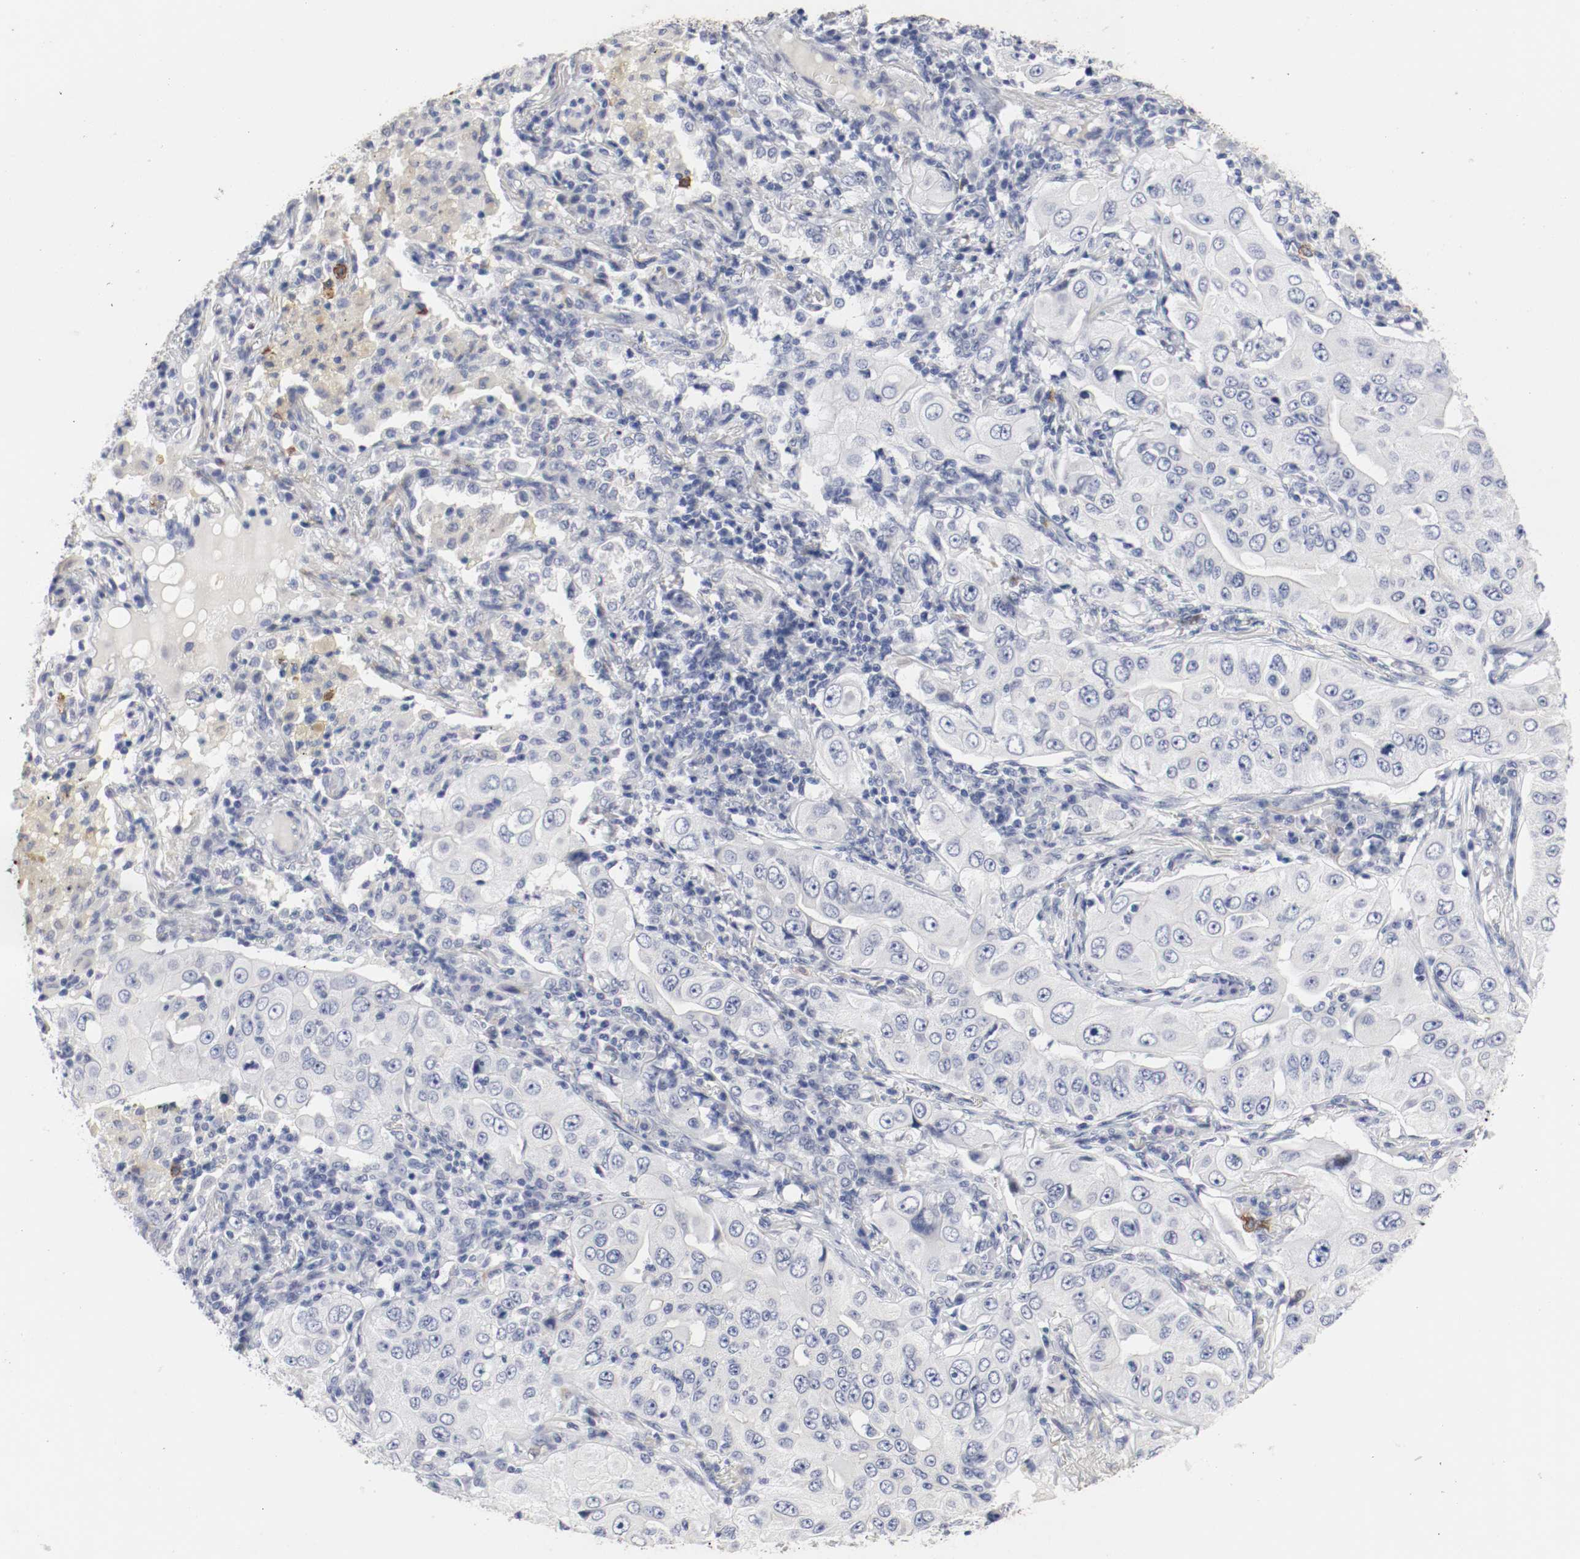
{"staining": {"intensity": "negative", "quantity": "none", "location": "none"}, "tissue": "lung cancer", "cell_type": "Tumor cells", "image_type": "cancer", "snomed": [{"axis": "morphology", "description": "Adenocarcinoma, NOS"}, {"axis": "topography", "description": "Lung"}], "caption": "An immunohistochemistry (IHC) photomicrograph of adenocarcinoma (lung) is shown. There is no staining in tumor cells of adenocarcinoma (lung).", "gene": "KIT", "patient": {"sex": "male", "age": 84}}